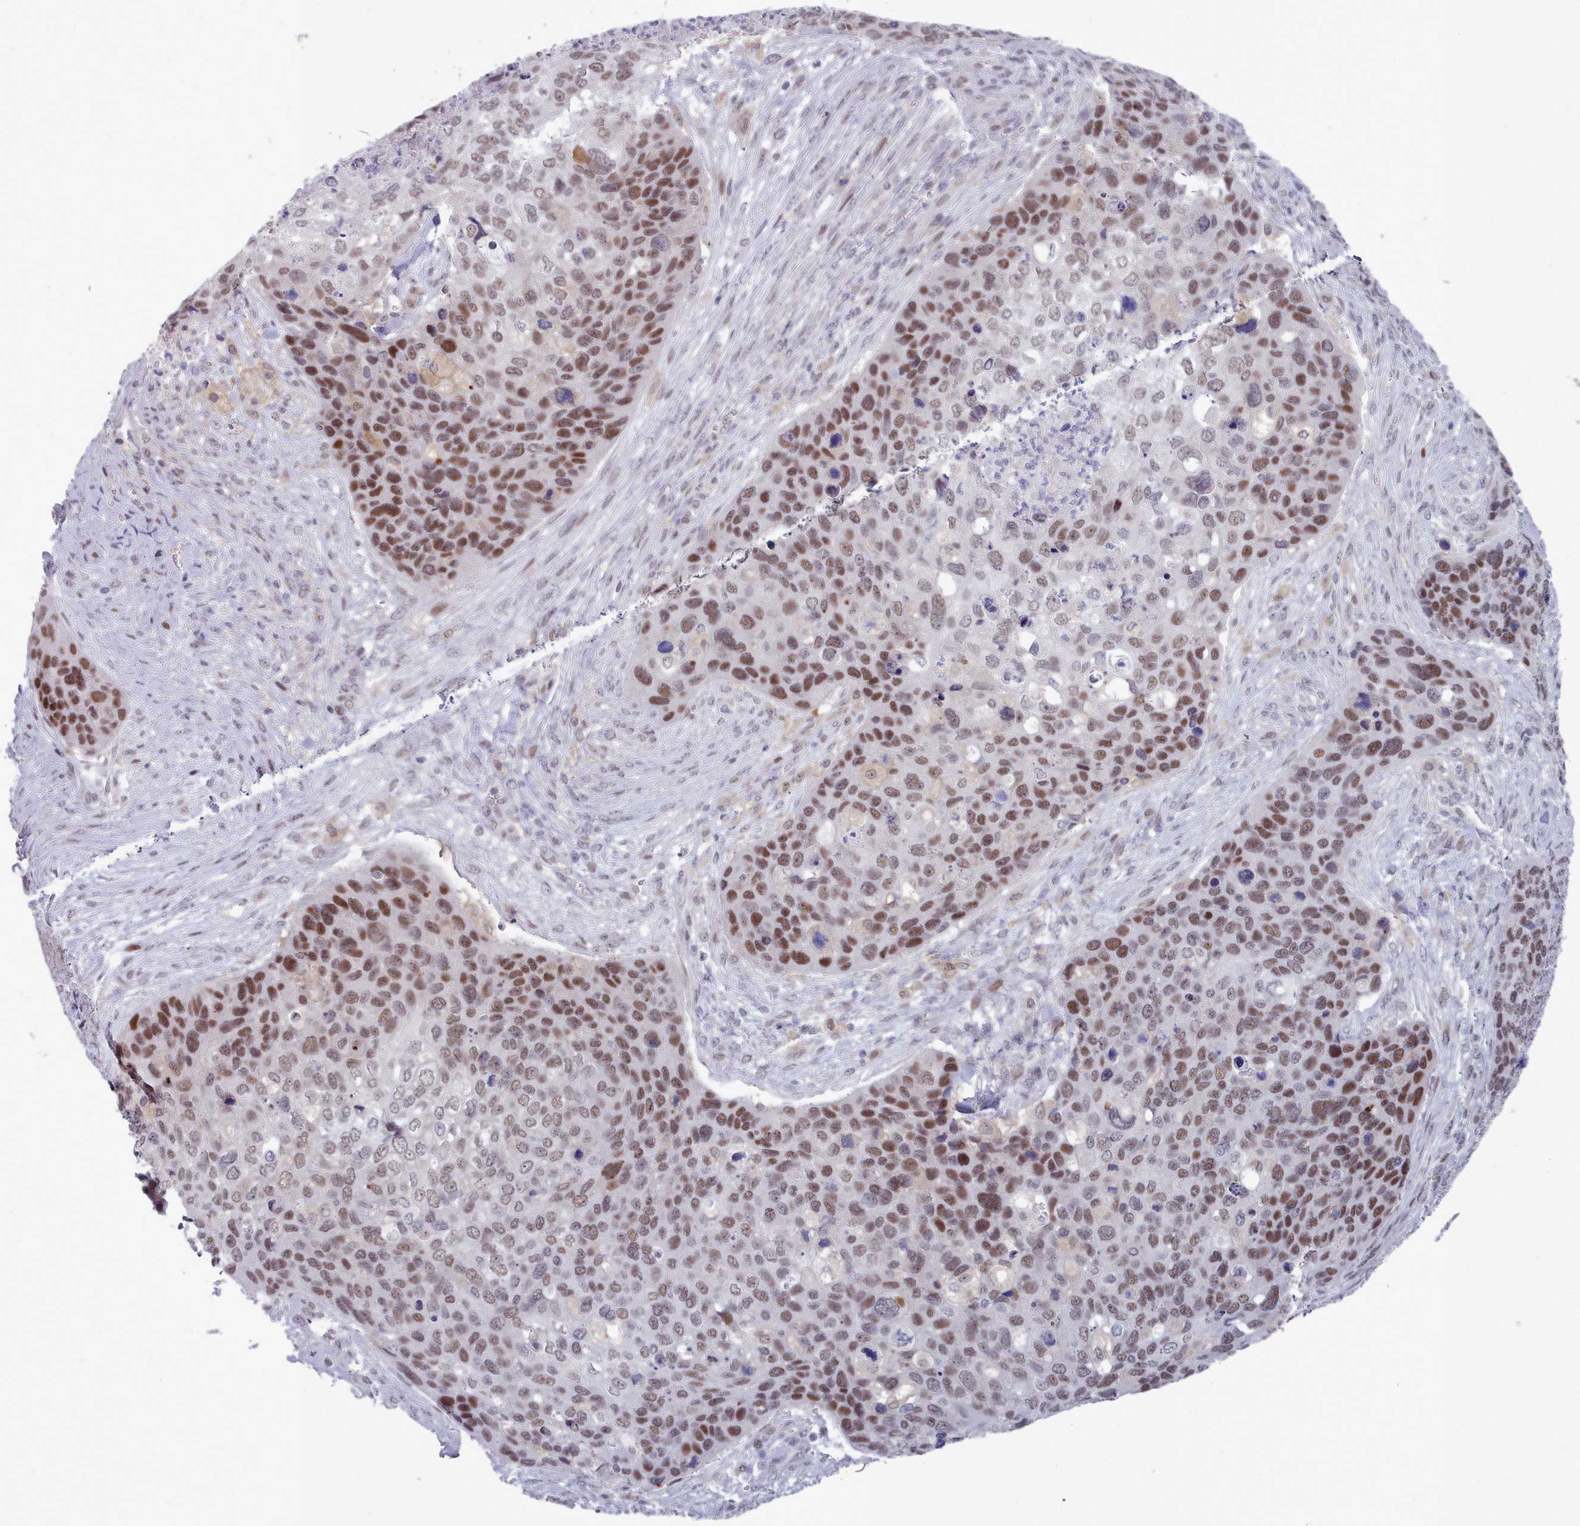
{"staining": {"intensity": "moderate", "quantity": ">75%", "location": "nuclear"}, "tissue": "skin cancer", "cell_type": "Tumor cells", "image_type": "cancer", "snomed": [{"axis": "morphology", "description": "Basal cell carcinoma"}, {"axis": "topography", "description": "Skin"}], "caption": "High-magnification brightfield microscopy of skin cancer stained with DAB (3,3'-diaminobenzidine) (brown) and counterstained with hematoxylin (blue). tumor cells exhibit moderate nuclear staining is identified in about>75% of cells. The protein is shown in brown color, while the nuclei are stained blue.", "gene": "GINS1", "patient": {"sex": "female", "age": 74}}